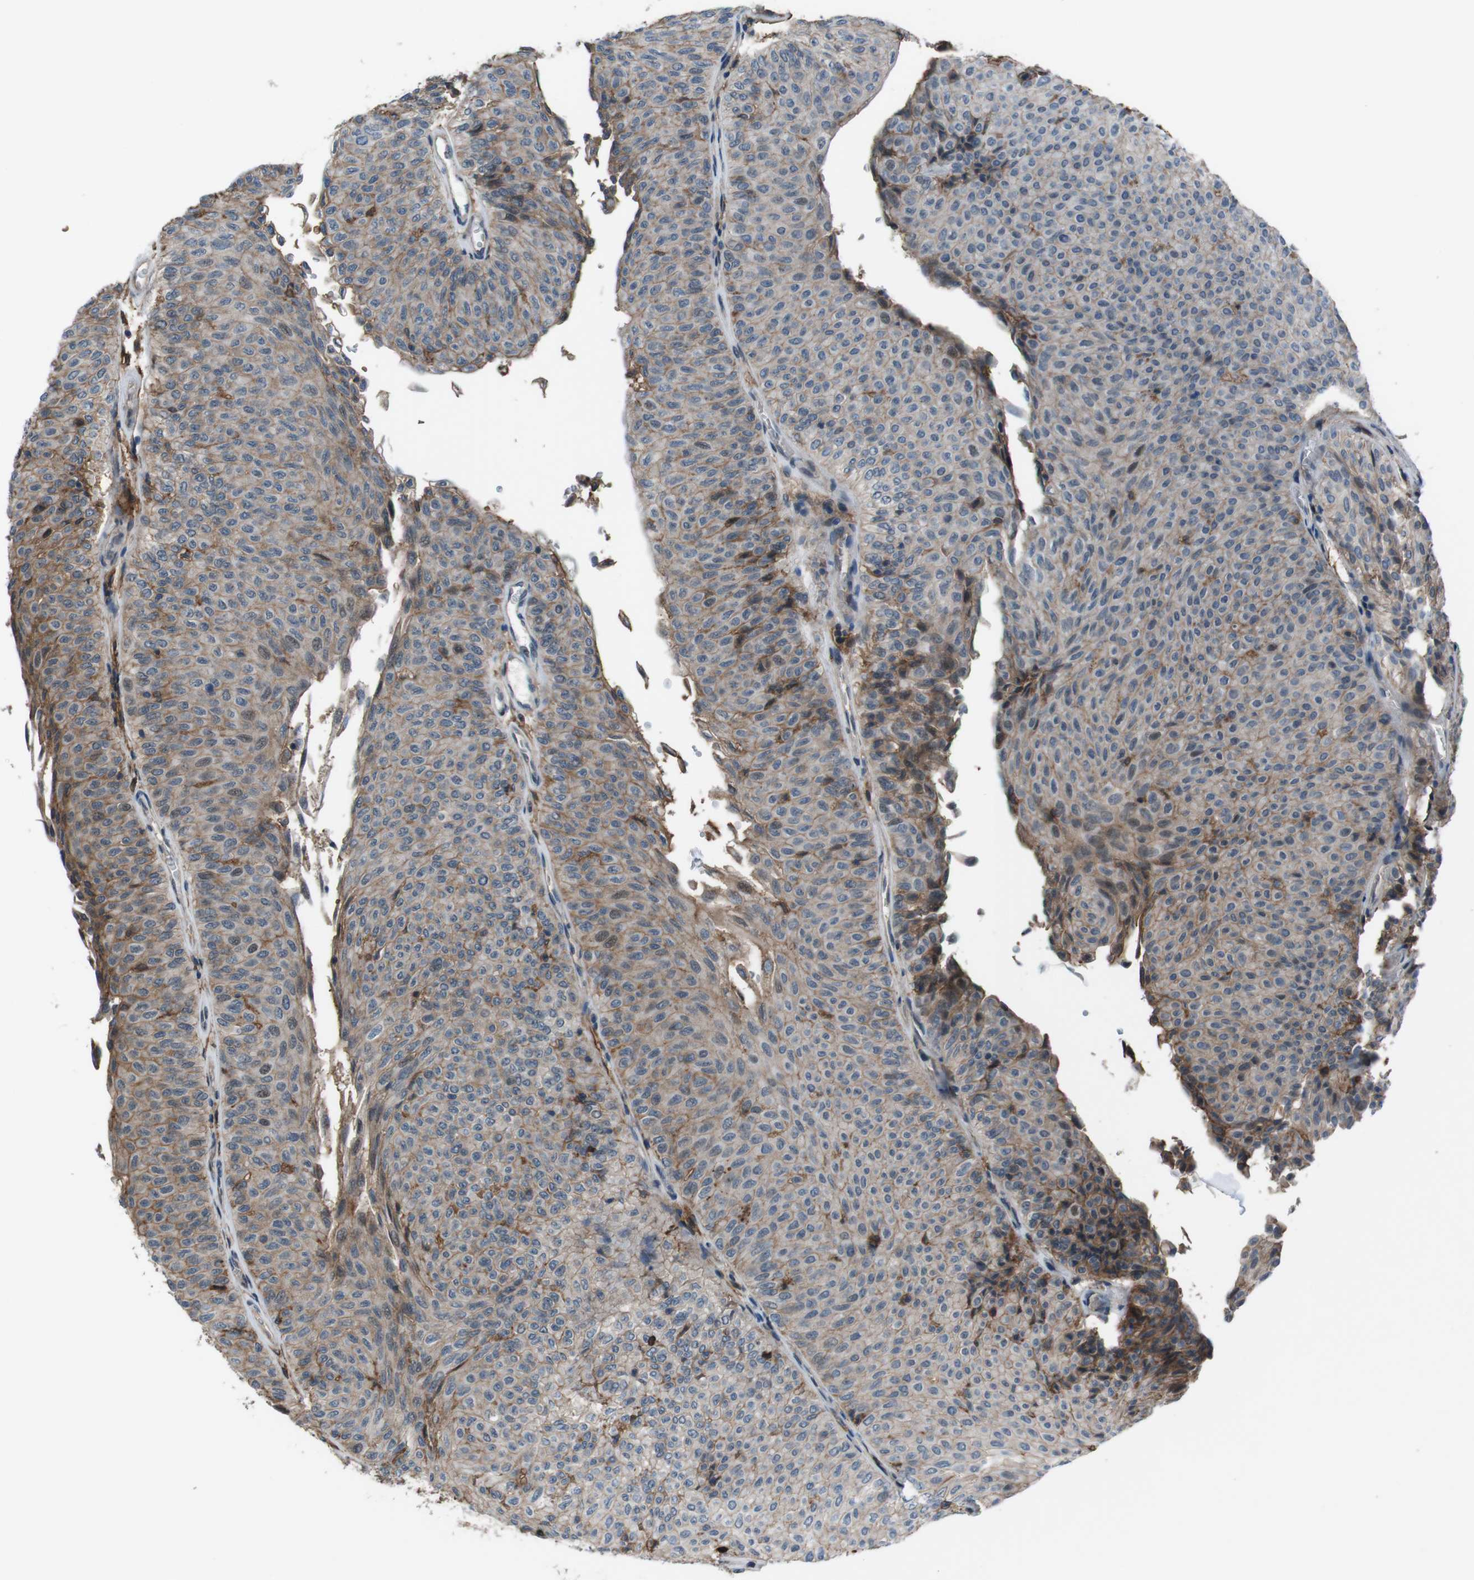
{"staining": {"intensity": "weak", "quantity": ">75%", "location": "cytoplasmic/membranous"}, "tissue": "urothelial cancer", "cell_type": "Tumor cells", "image_type": "cancer", "snomed": [{"axis": "morphology", "description": "Urothelial carcinoma, Low grade"}, {"axis": "topography", "description": "Urinary bladder"}], "caption": "Urothelial carcinoma (low-grade) stained for a protein (brown) demonstrates weak cytoplasmic/membranous positive positivity in approximately >75% of tumor cells.", "gene": "ATP2B1", "patient": {"sex": "male", "age": 78}}